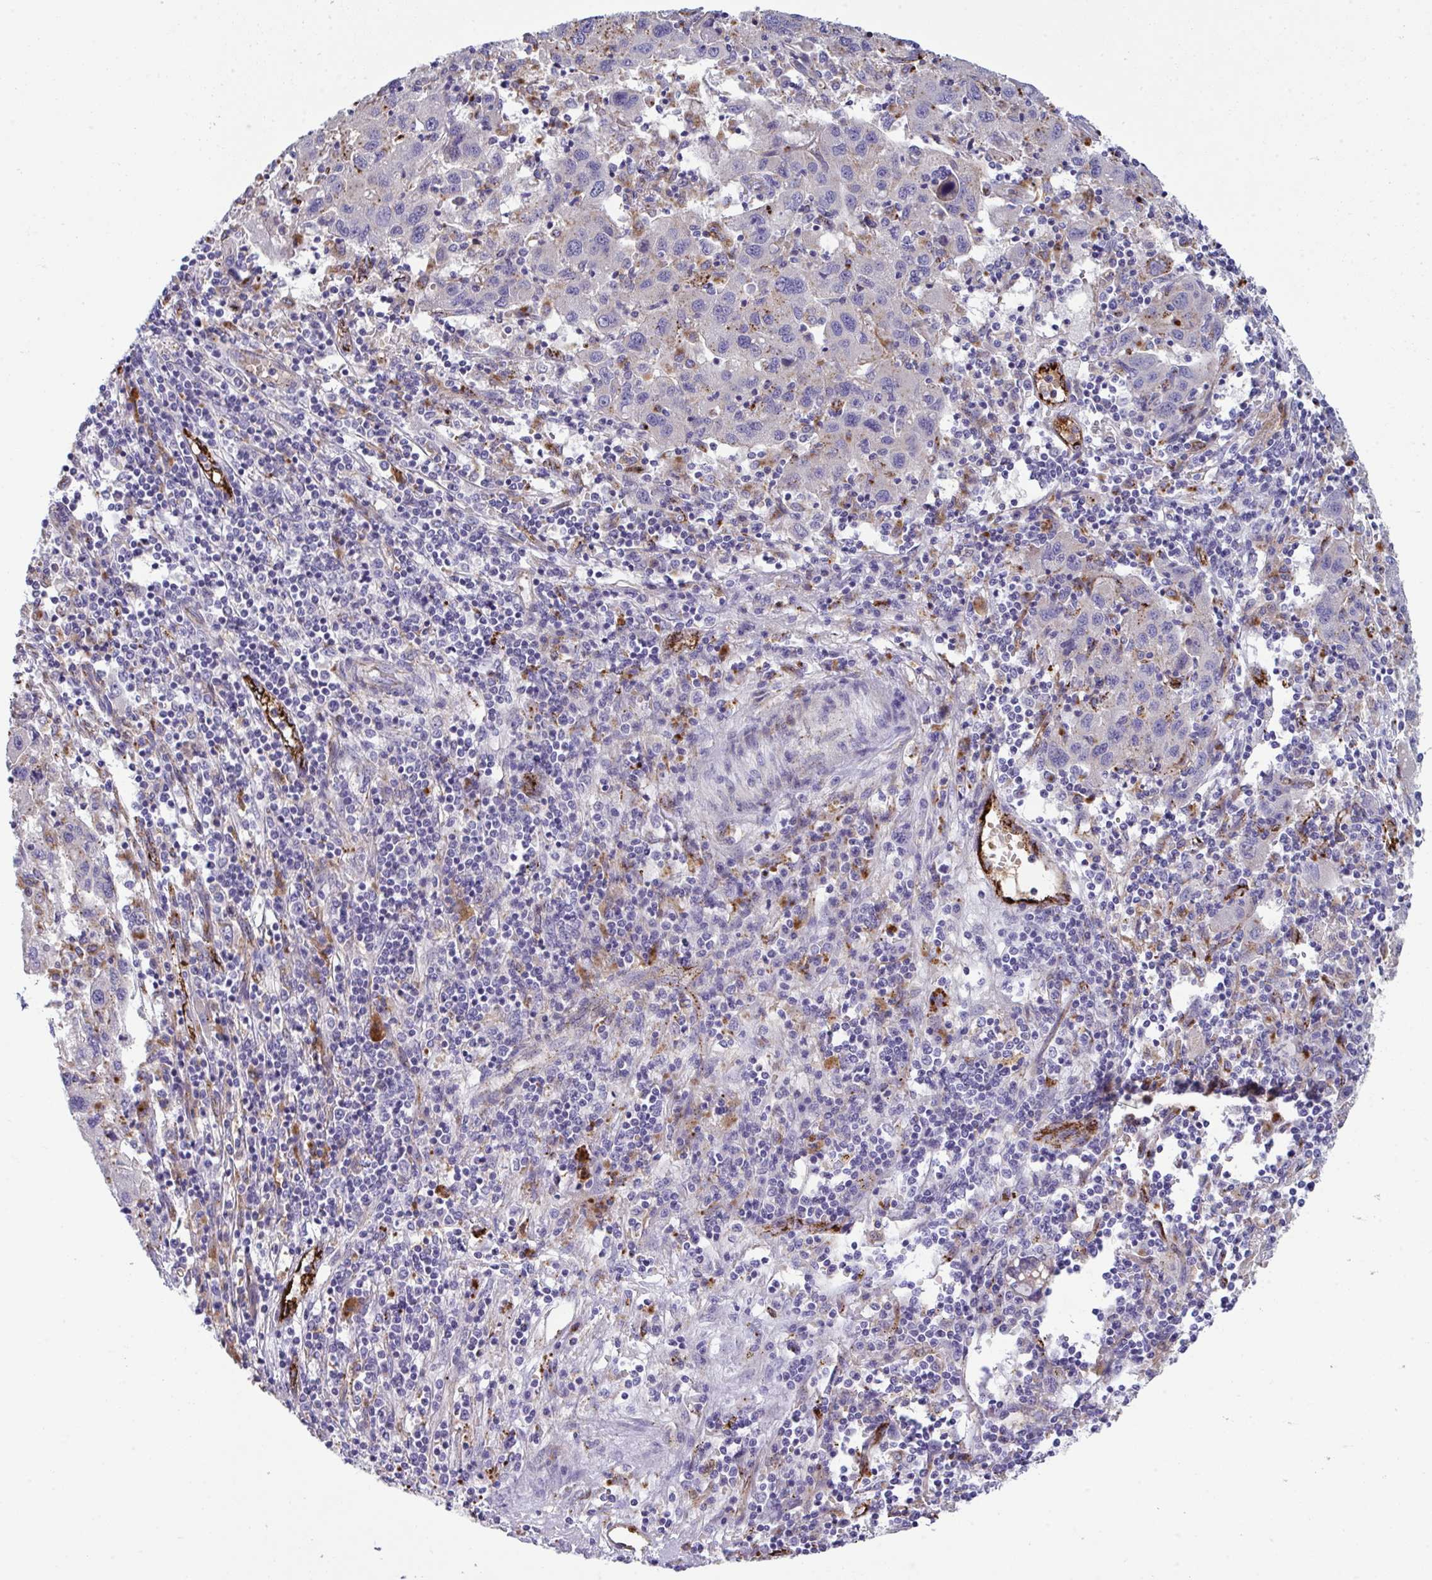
{"staining": {"intensity": "negative", "quantity": "none", "location": "none"}, "tissue": "liver cancer", "cell_type": "Tumor cells", "image_type": "cancer", "snomed": [{"axis": "morphology", "description": "Carcinoma, Hepatocellular, NOS"}, {"axis": "topography", "description": "Liver"}], "caption": "Tumor cells show no significant staining in liver cancer.", "gene": "TOR1AIP2", "patient": {"sex": "female", "age": 77}}